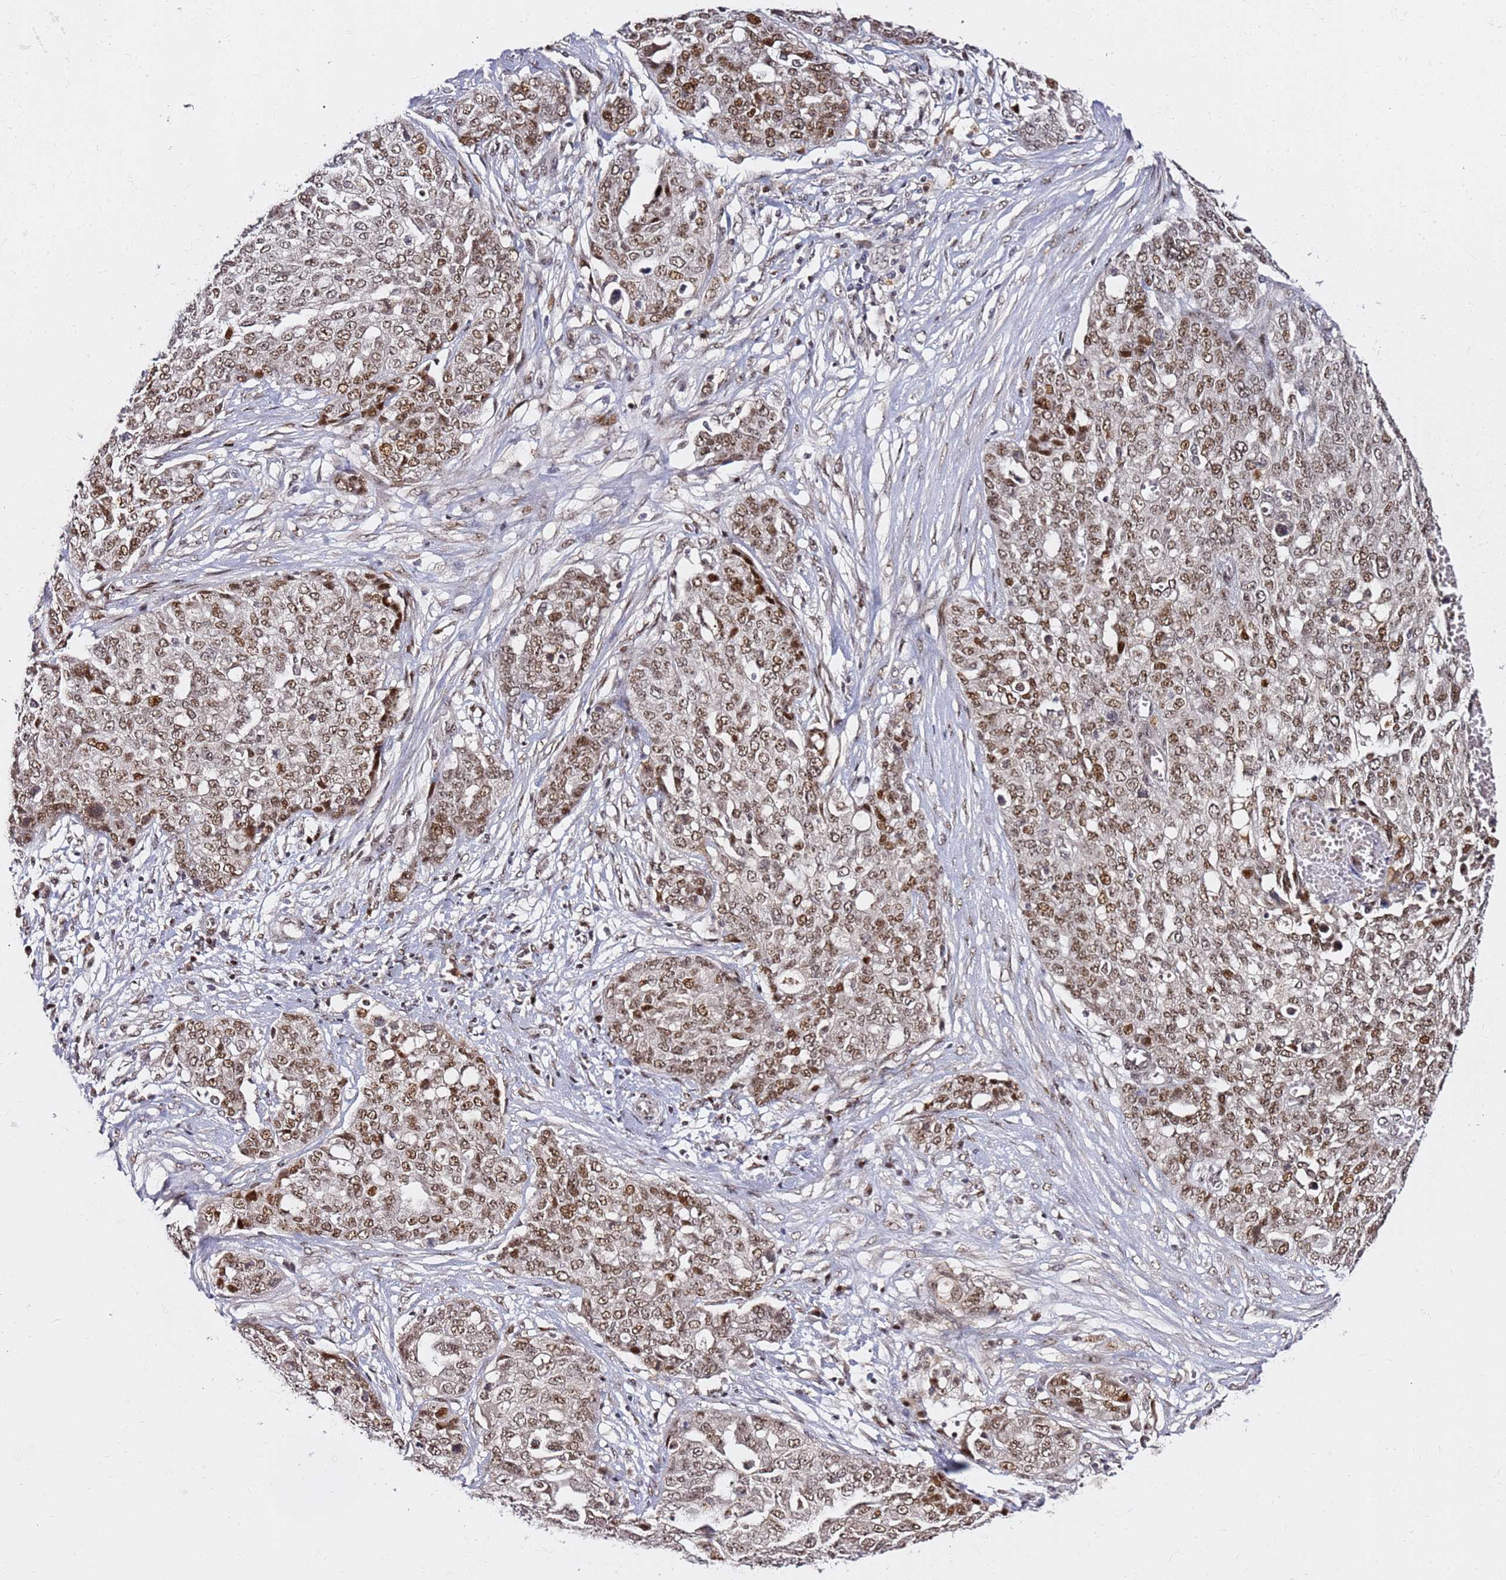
{"staining": {"intensity": "moderate", "quantity": ">75%", "location": "nuclear"}, "tissue": "ovarian cancer", "cell_type": "Tumor cells", "image_type": "cancer", "snomed": [{"axis": "morphology", "description": "Cystadenocarcinoma, serous, NOS"}, {"axis": "topography", "description": "Soft tissue"}, {"axis": "topography", "description": "Ovary"}], "caption": "Immunohistochemical staining of serous cystadenocarcinoma (ovarian) displays moderate nuclear protein expression in about >75% of tumor cells.", "gene": "FCF1", "patient": {"sex": "female", "age": 57}}